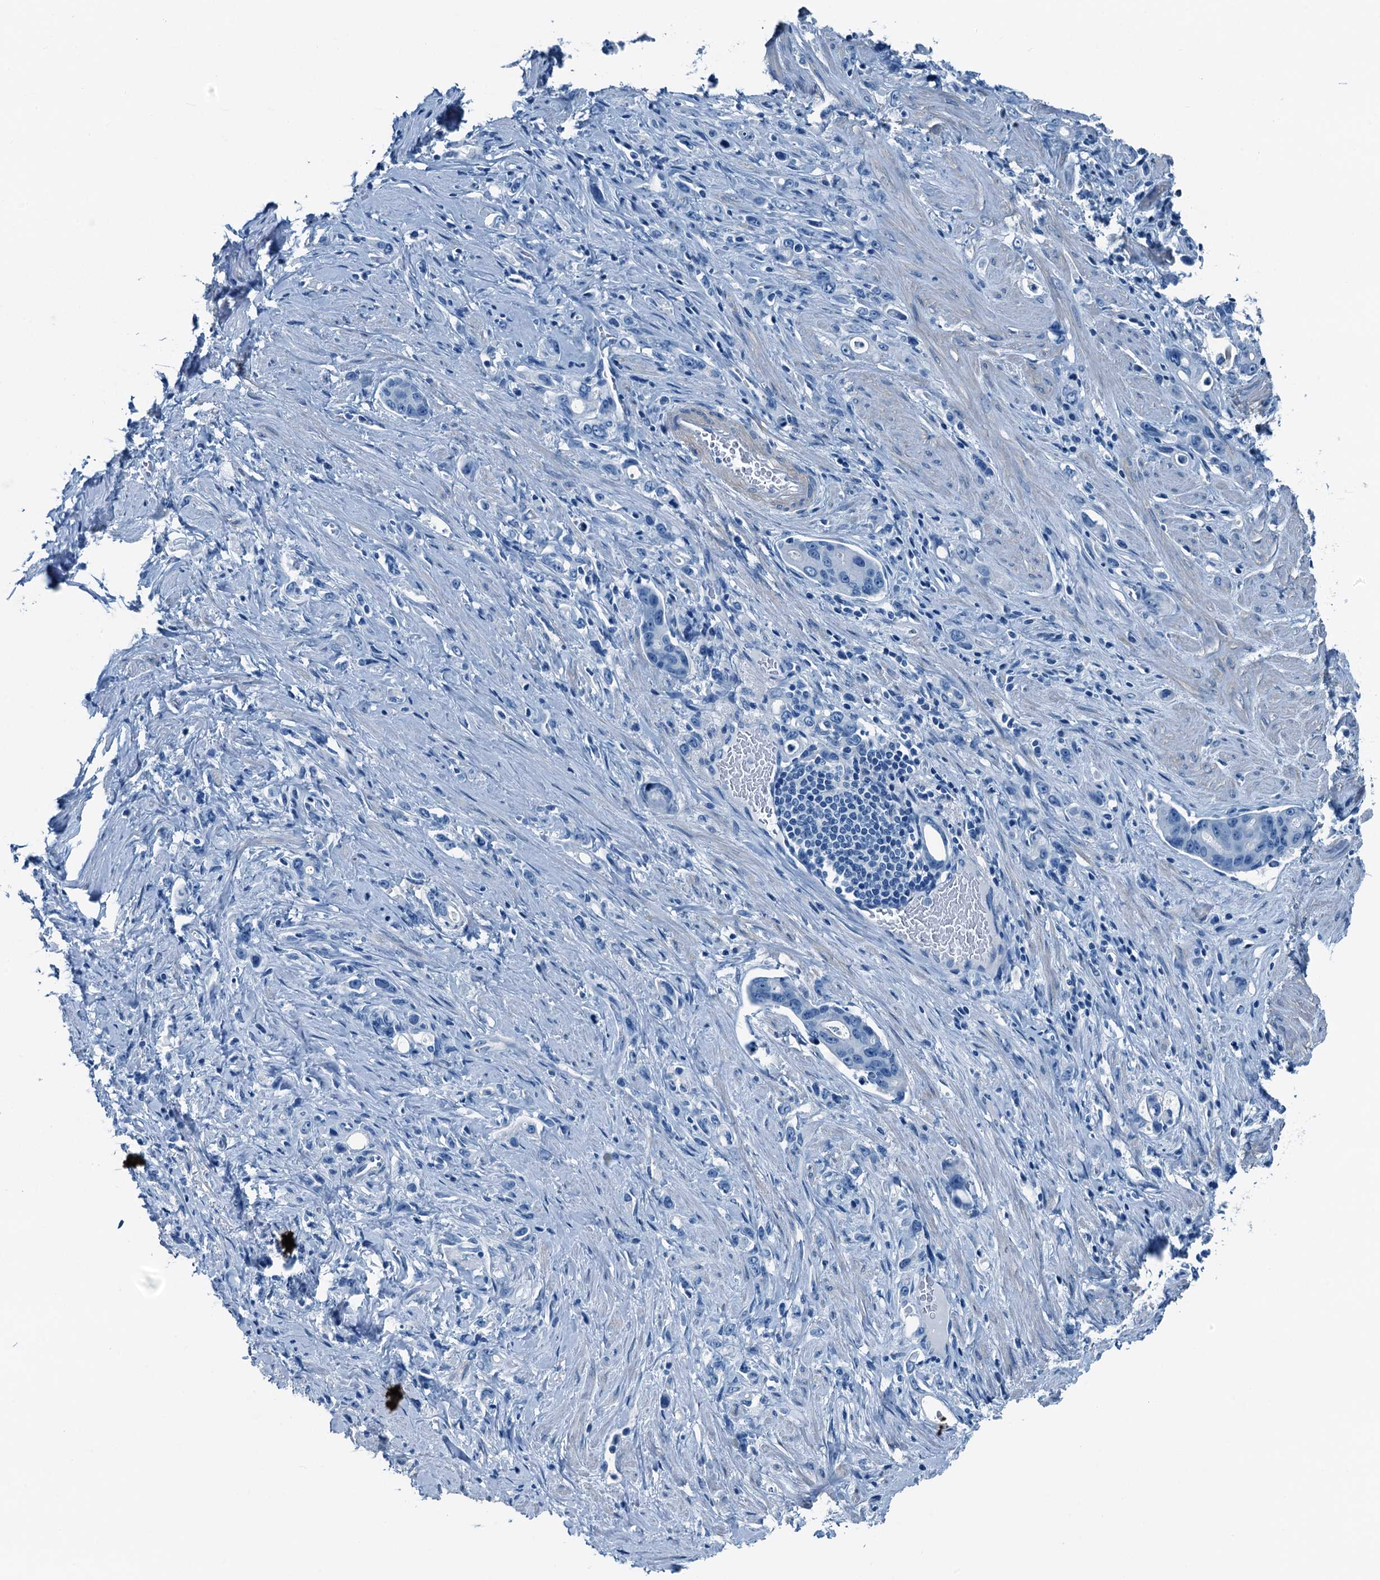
{"staining": {"intensity": "negative", "quantity": "none", "location": "none"}, "tissue": "stomach cancer", "cell_type": "Tumor cells", "image_type": "cancer", "snomed": [{"axis": "morphology", "description": "Adenocarcinoma, NOS"}, {"axis": "topography", "description": "Stomach, lower"}], "caption": "Stomach adenocarcinoma stained for a protein using IHC reveals no staining tumor cells.", "gene": "RAB3IL1", "patient": {"sex": "female", "age": 43}}